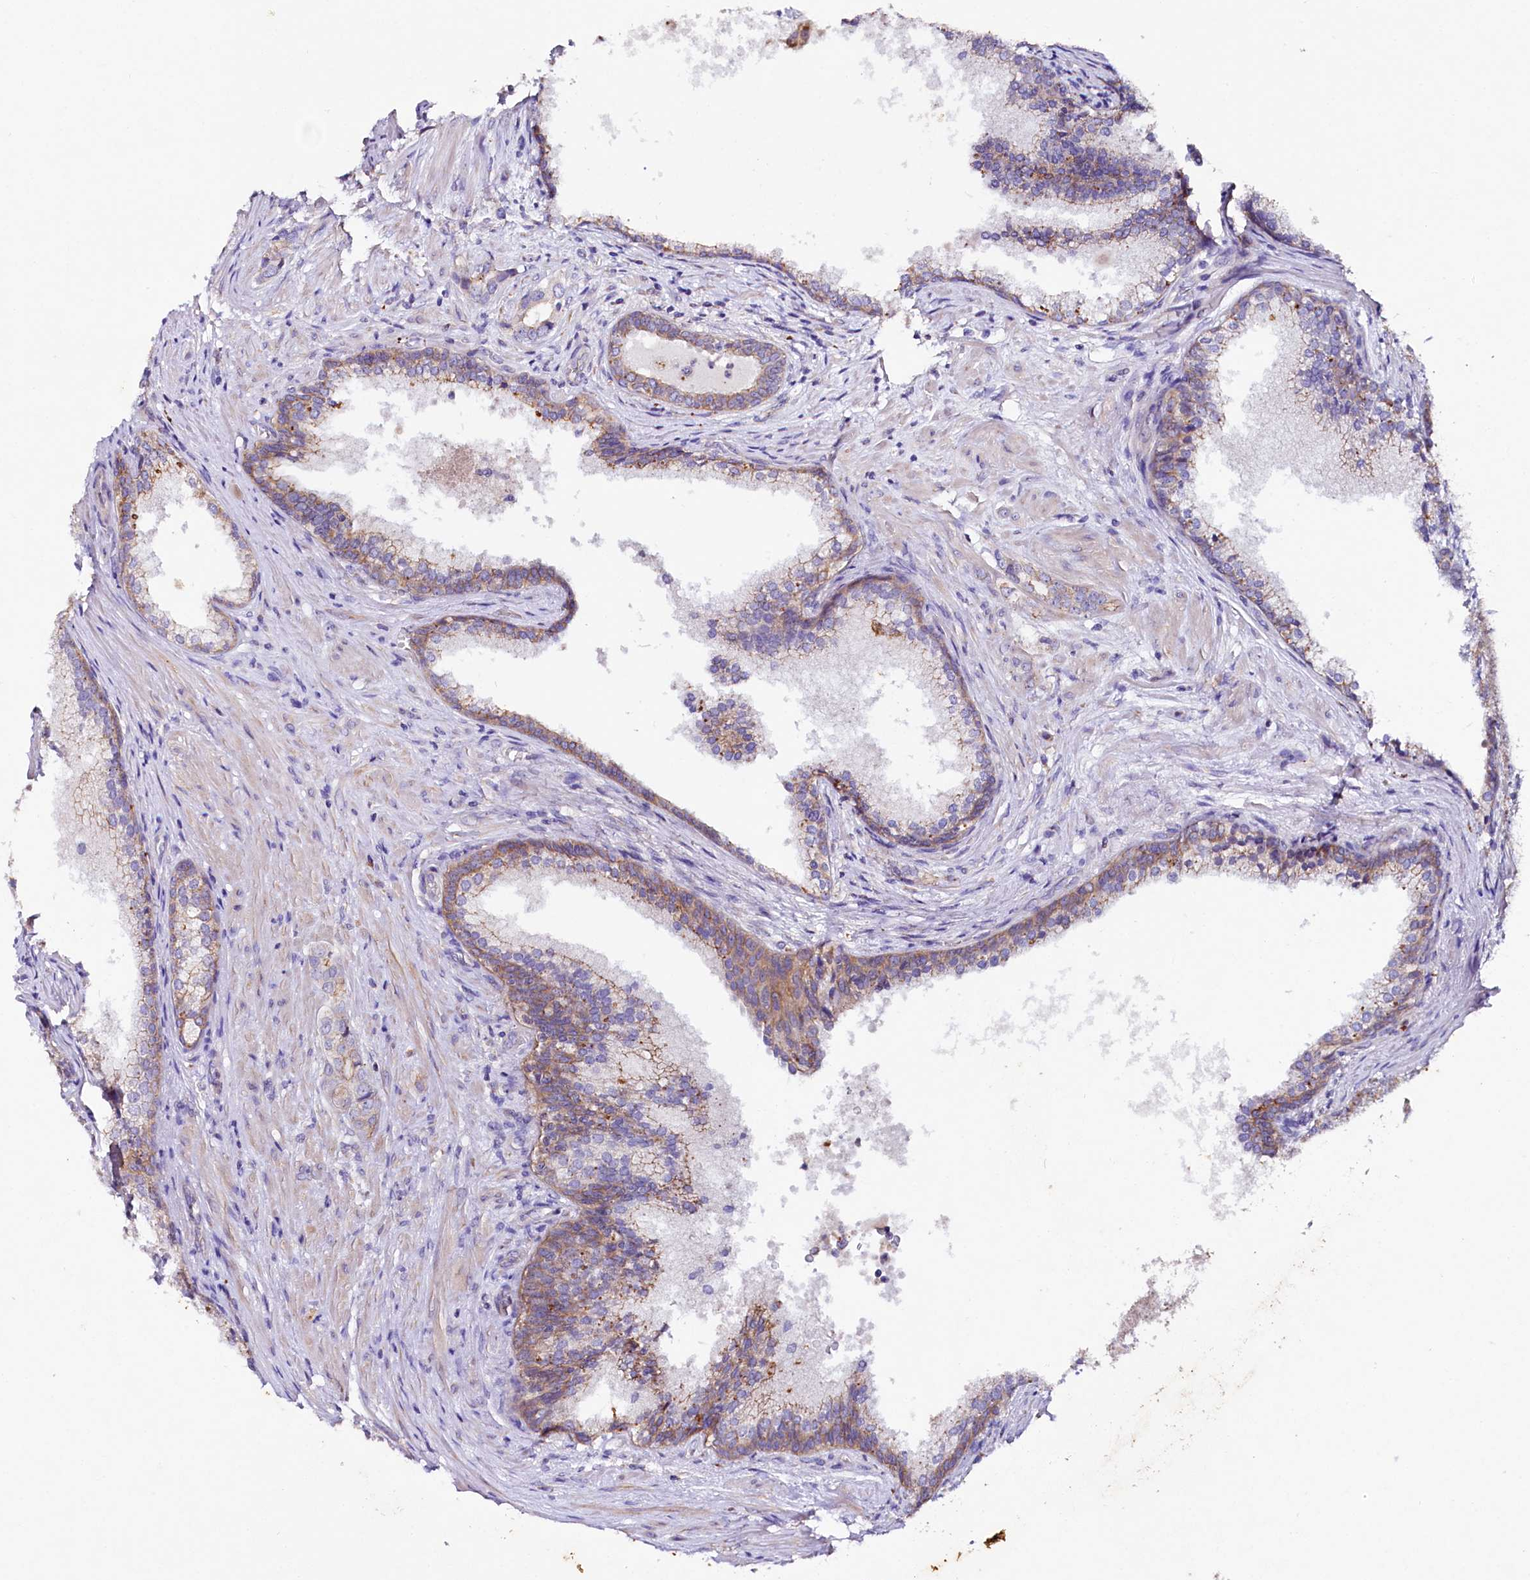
{"staining": {"intensity": "moderate", "quantity": ">75%", "location": "cytoplasmic/membranous"}, "tissue": "prostate cancer", "cell_type": "Tumor cells", "image_type": "cancer", "snomed": [{"axis": "morphology", "description": "Adenocarcinoma, Low grade"}, {"axis": "topography", "description": "Prostate"}], "caption": "A histopathology image showing moderate cytoplasmic/membranous positivity in approximately >75% of tumor cells in prostate adenocarcinoma (low-grade), as visualized by brown immunohistochemical staining.", "gene": "SACM1L", "patient": {"sex": "male", "age": 71}}